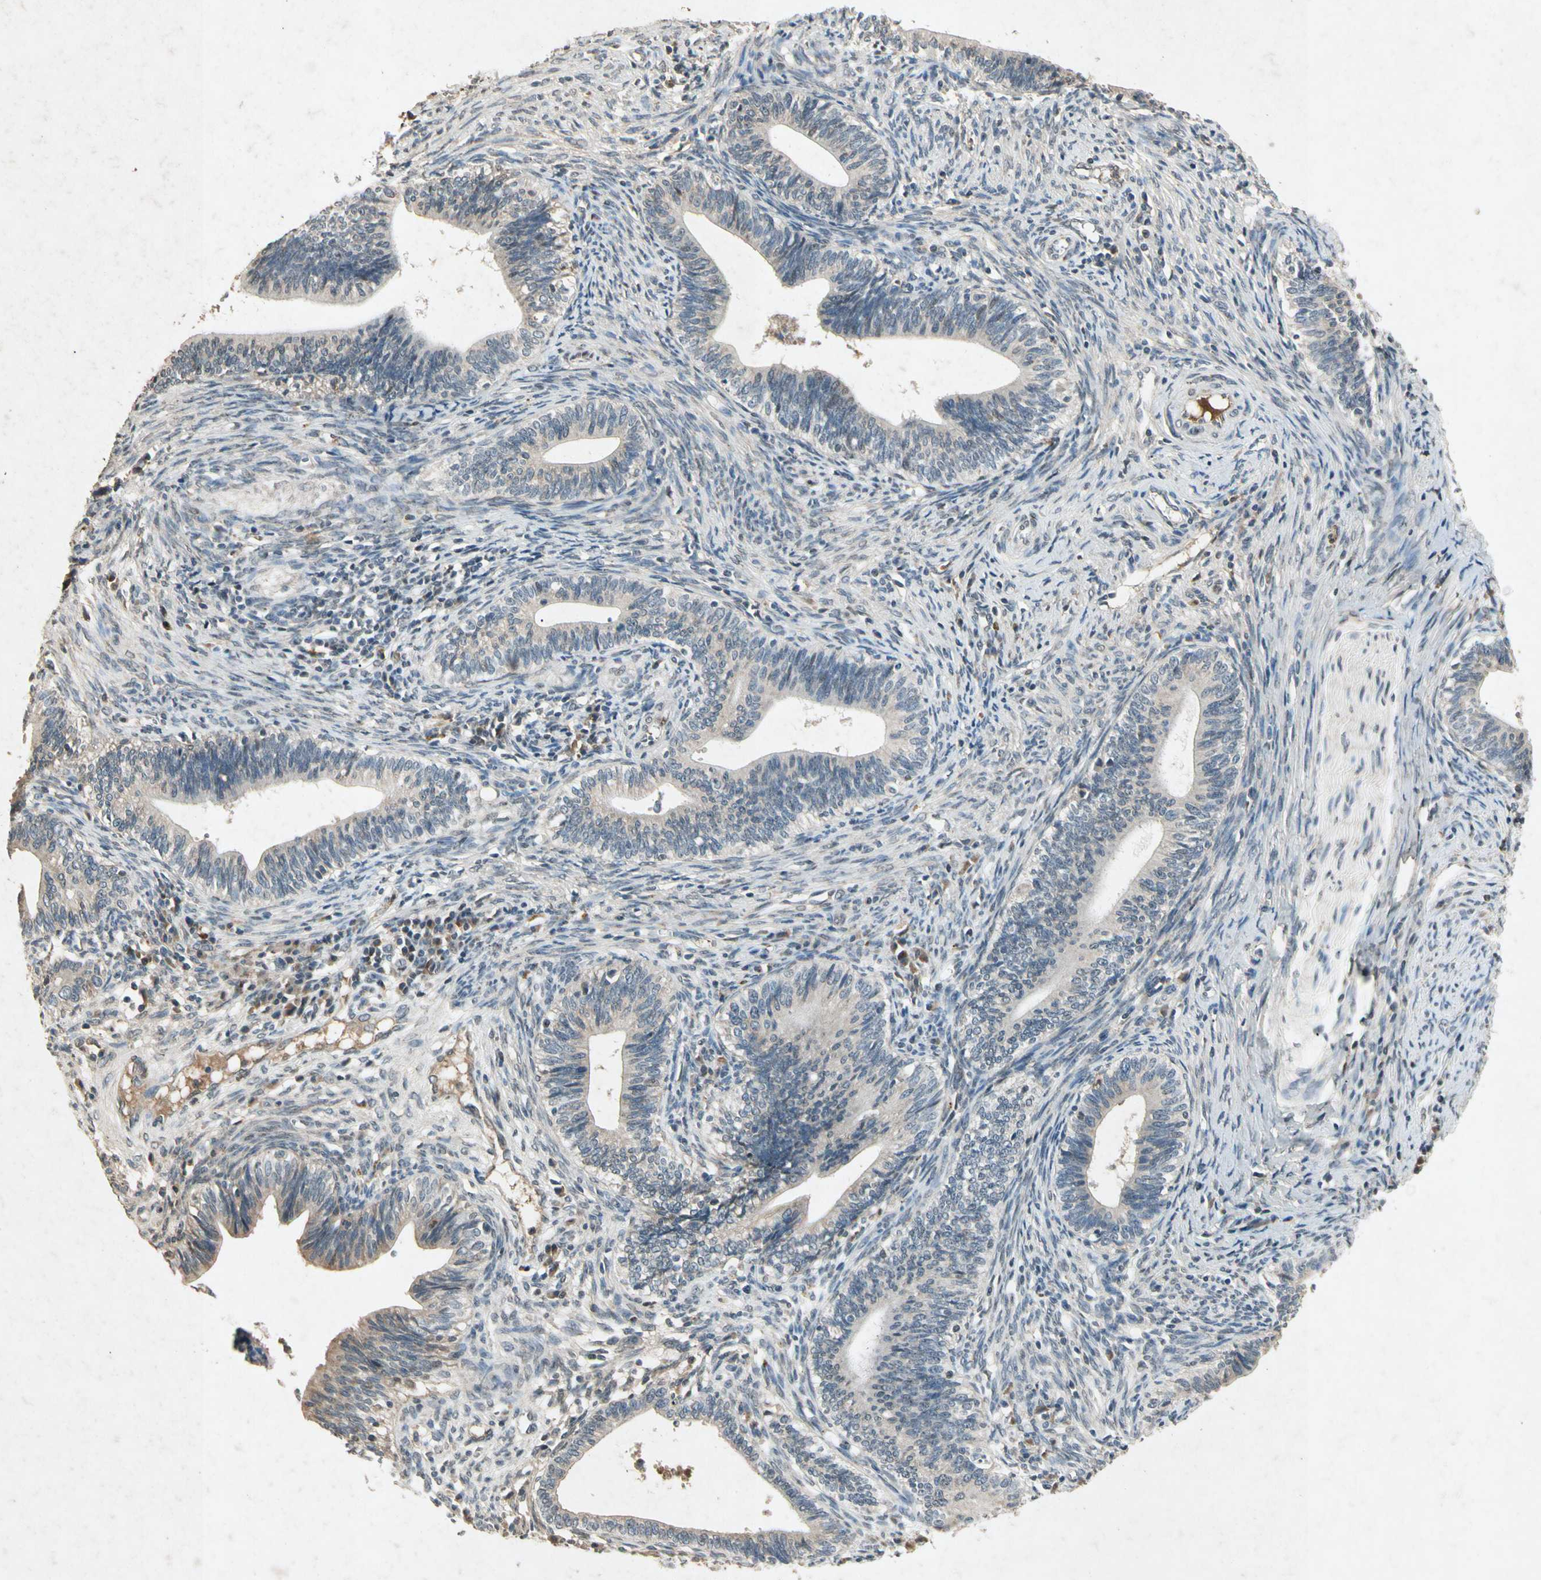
{"staining": {"intensity": "weak", "quantity": "<25%", "location": "cytoplasmic/membranous"}, "tissue": "cervical cancer", "cell_type": "Tumor cells", "image_type": "cancer", "snomed": [{"axis": "morphology", "description": "Adenocarcinoma, NOS"}, {"axis": "topography", "description": "Cervix"}], "caption": "Protein analysis of cervical cancer exhibits no significant staining in tumor cells.", "gene": "CP", "patient": {"sex": "female", "age": 44}}